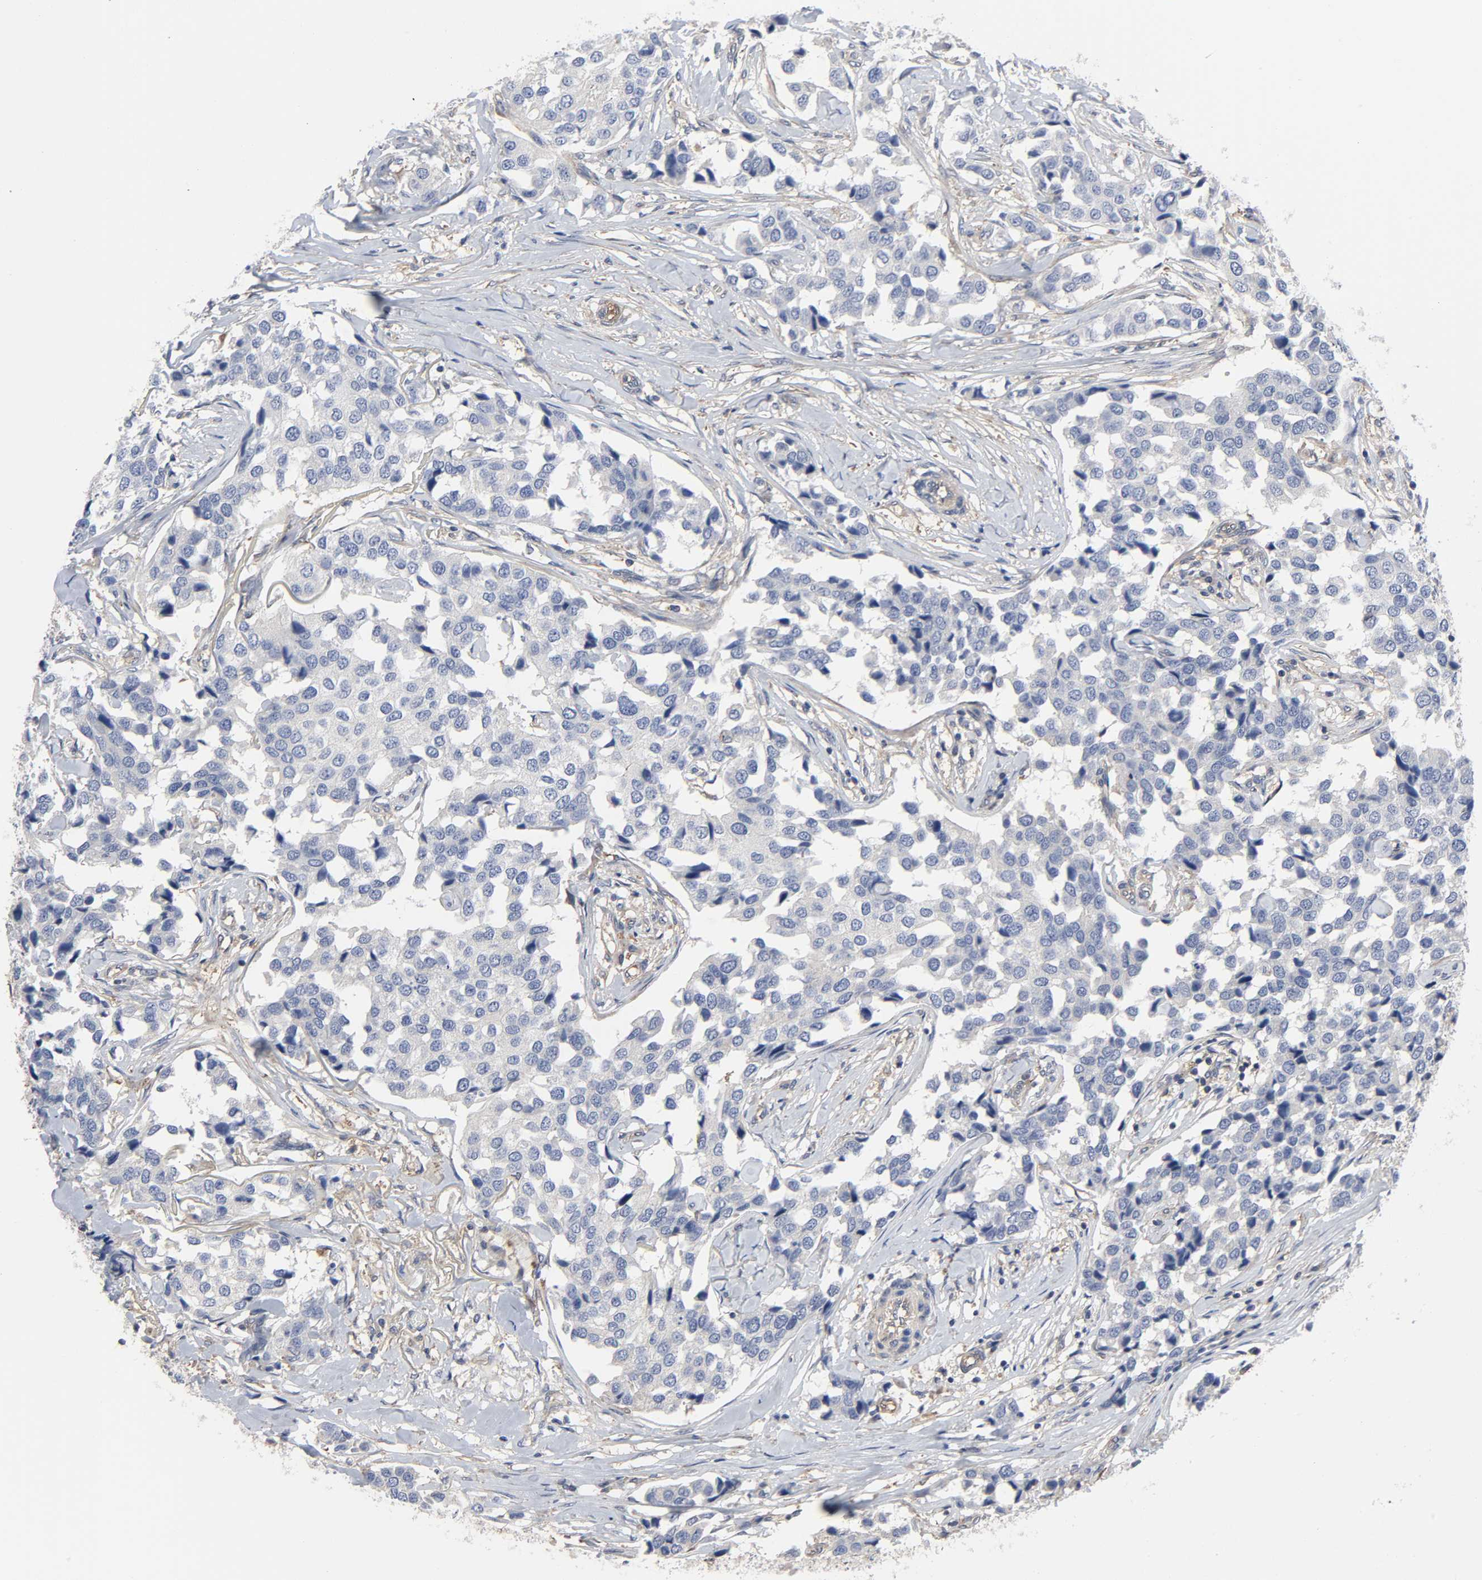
{"staining": {"intensity": "negative", "quantity": "none", "location": "none"}, "tissue": "breast cancer", "cell_type": "Tumor cells", "image_type": "cancer", "snomed": [{"axis": "morphology", "description": "Duct carcinoma"}, {"axis": "topography", "description": "Breast"}], "caption": "Immunohistochemistry image of breast cancer (infiltrating ductal carcinoma) stained for a protein (brown), which demonstrates no staining in tumor cells.", "gene": "DYNLT3", "patient": {"sex": "female", "age": 80}}